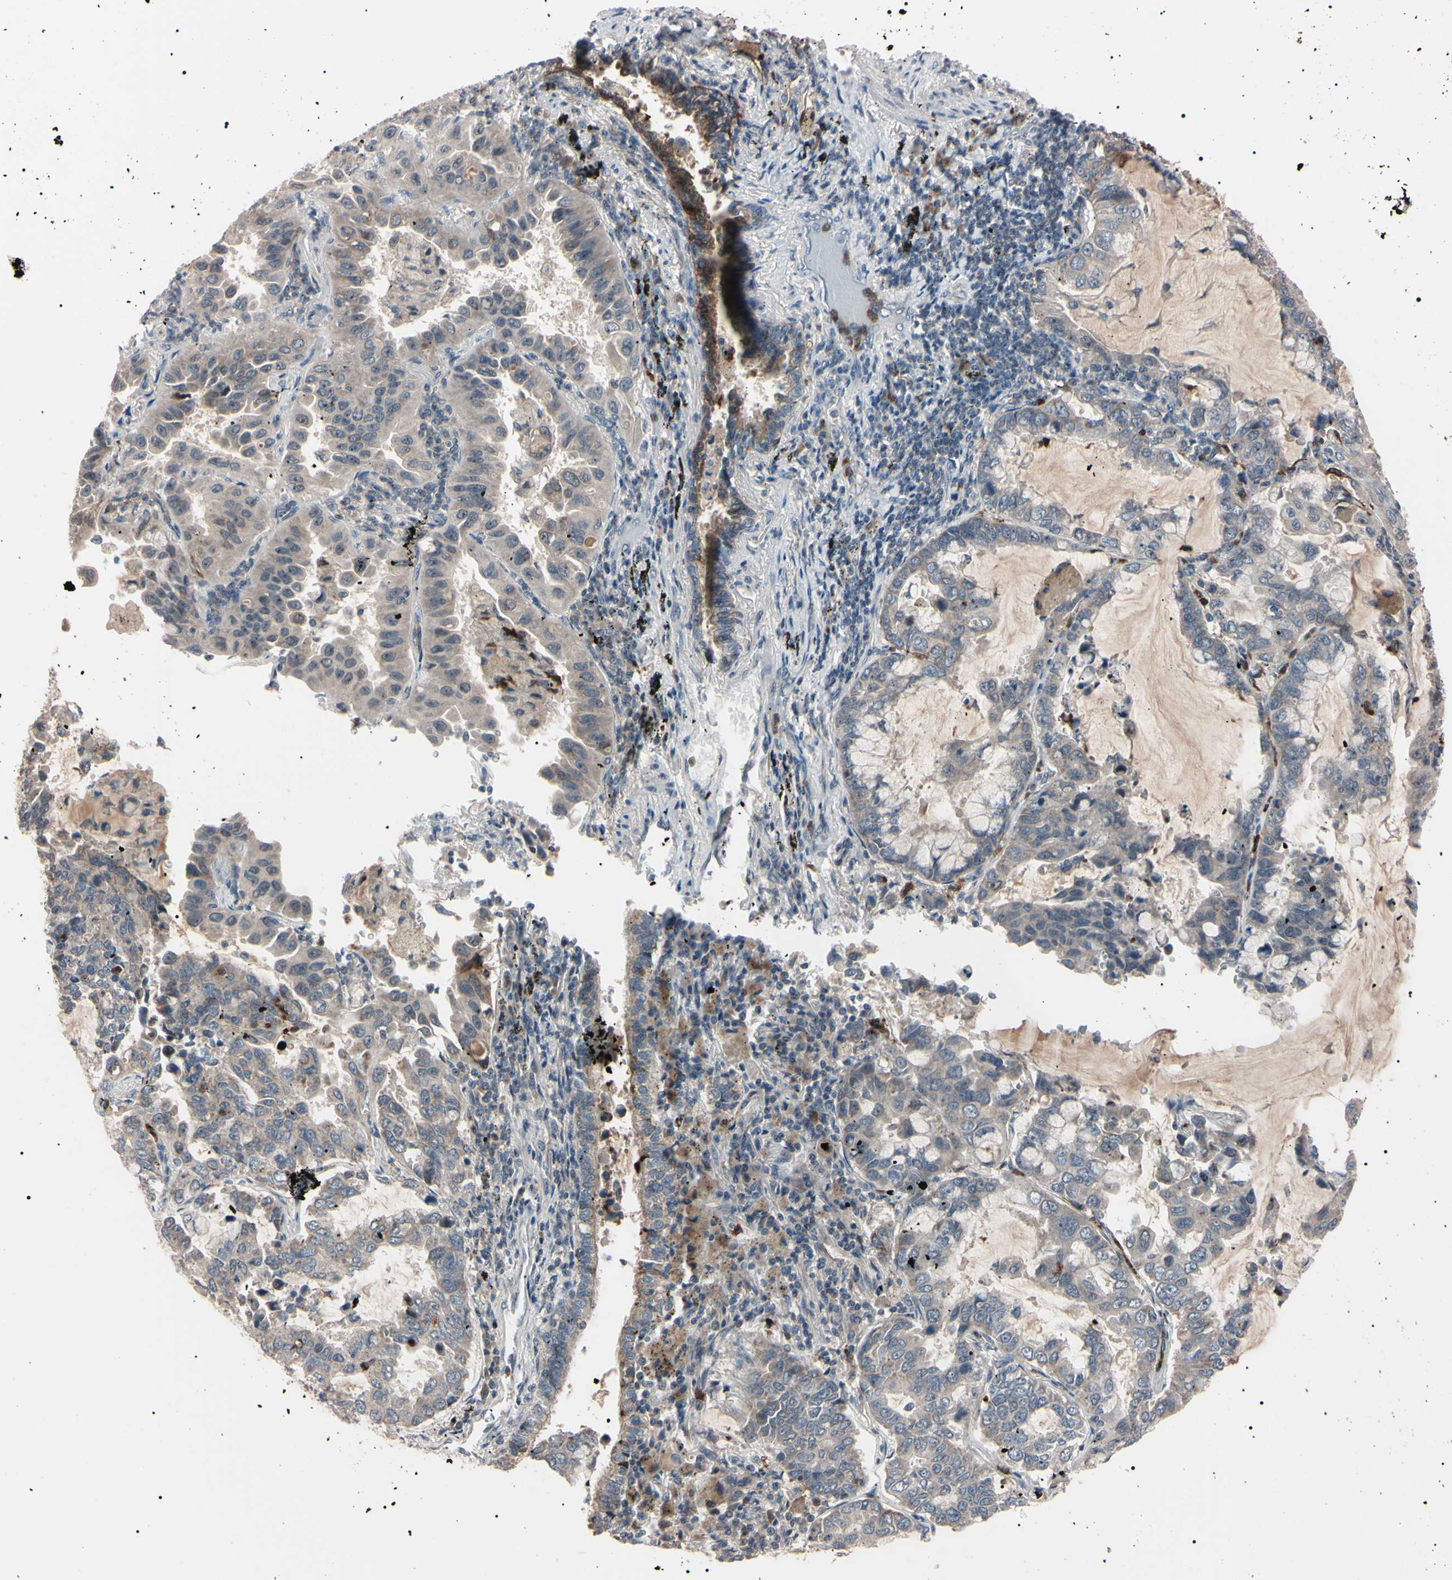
{"staining": {"intensity": "negative", "quantity": "none", "location": "none"}, "tissue": "lung cancer", "cell_type": "Tumor cells", "image_type": "cancer", "snomed": [{"axis": "morphology", "description": "Adenocarcinoma, NOS"}, {"axis": "topography", "description": "Lung"}], "caption": "Tumor cells are negative for brown protein staining in lung cancer.", "gene": "TRAF5", "patient": {"sex": "male", "age": 64}}